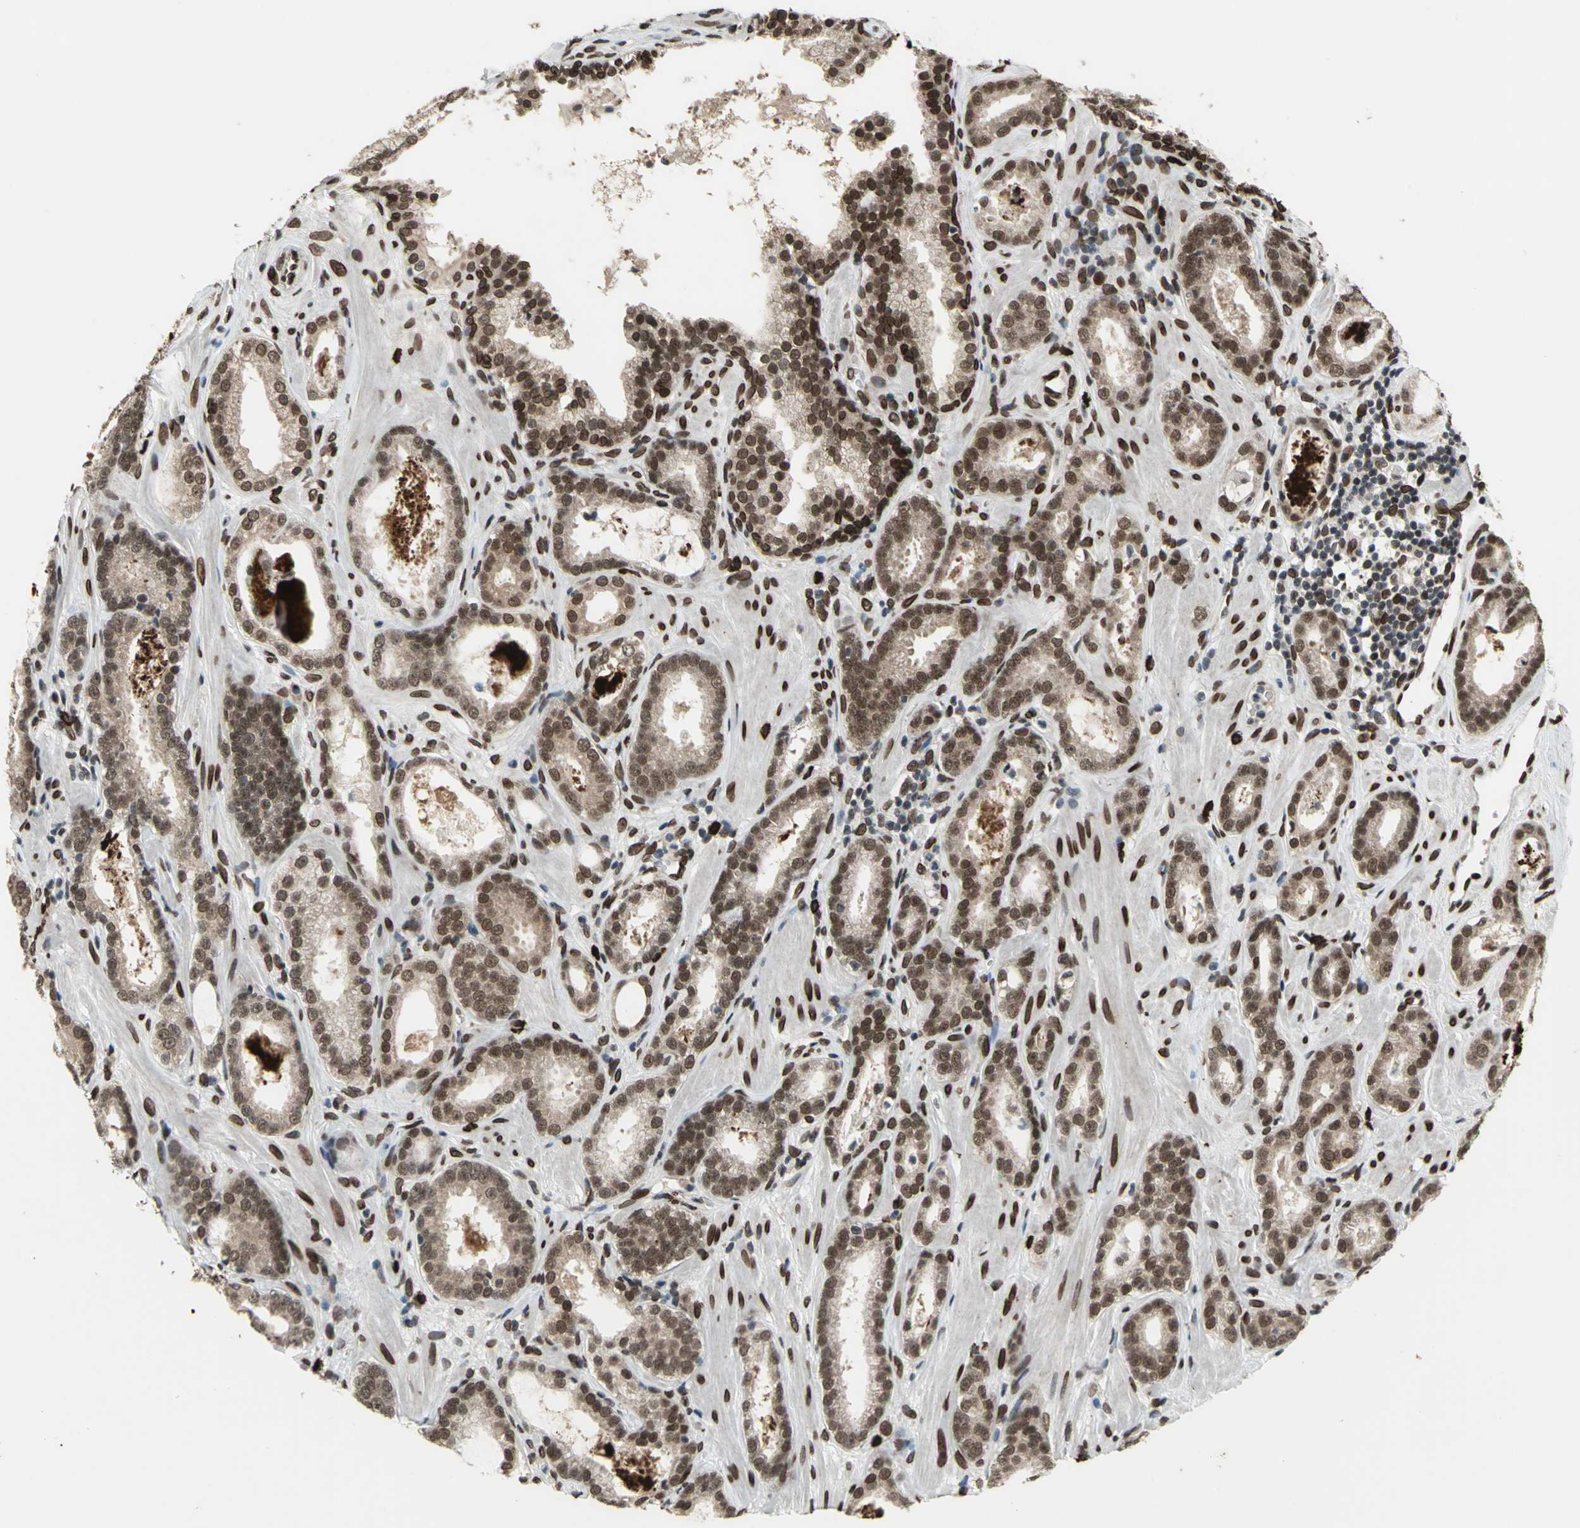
{"staining": {"intensity": "strong", "quantity": ">75%", "location": "cytoplasmic/membranous,nuclear"}, "tissue": "prostate cancer", "cell_type": "Tumor cells", "image_type": "cancer", "snomed": [{"axis": "morphology", "description": "Adenocarcinoma, Low grade"}, {"axis": "topography", "description": "Prostate"}], "caption": "Immunohistochemistry (IHC) of prostate low-grade adenocarcinoma shows high levels of strong cytoplasmic/membranous and nuclear staining in approximately >75% of tumor cells. (IHC, brightfield microscopy, high magnification).", "gene": "ISY1", "patient": {"sex": "male", "age": 57}}